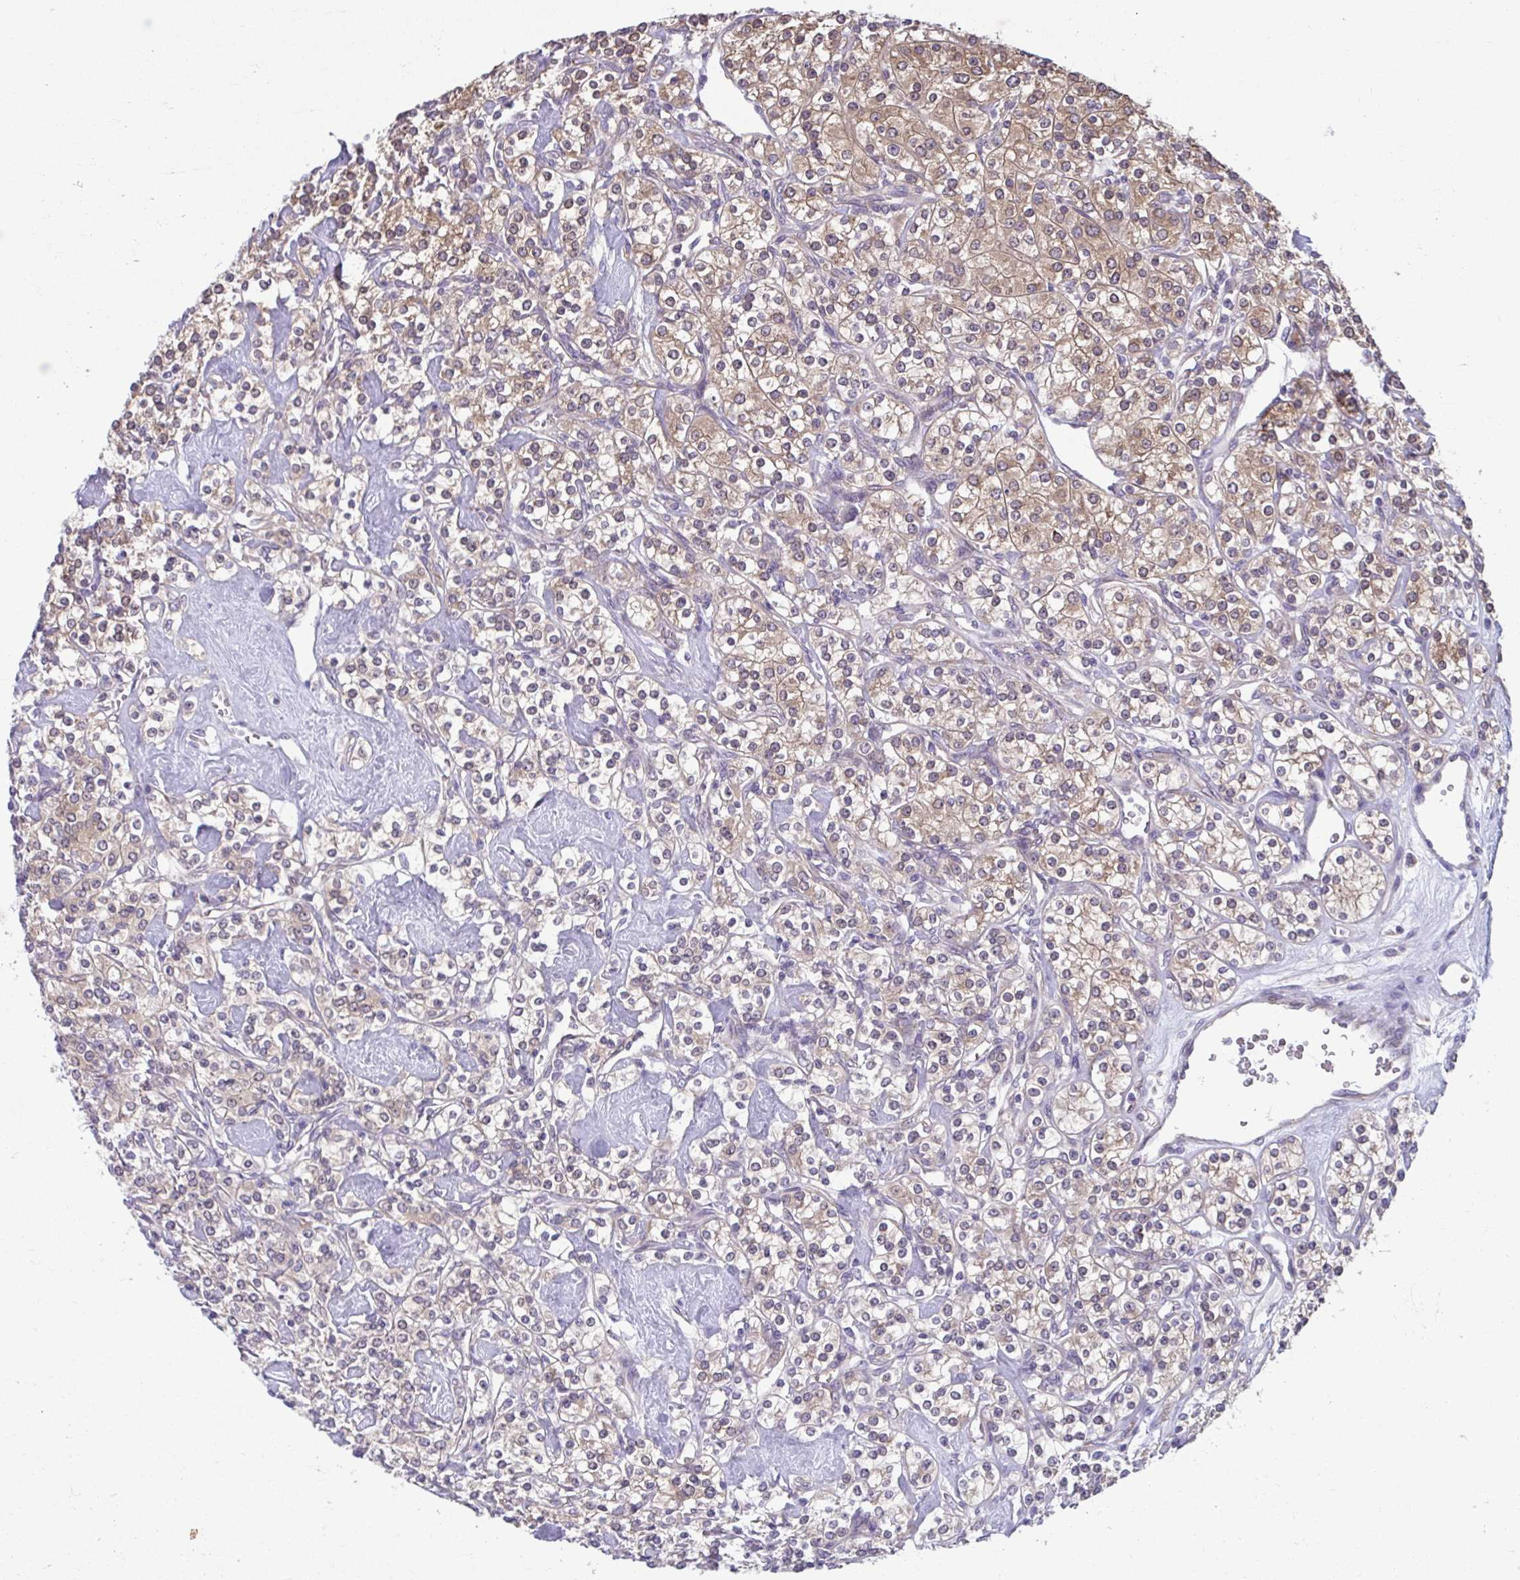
{"staining": {"intensity": "weak", "quantity": ">75%", "location": "cytoplasmic/membranous"}, "tissue": "renal cancer", "cell_type": "Tumor cells", "image_type": "cancer", "snomed": [{"axis": "morphology", "description": "Adenocarcinoma, NOS"}, {"axis": "topography", "description": "Kidney"}], "caption": "Renal cancer (adenocarcinoma) stained for a protein (brown) shows weak cytoplasmic/membranous positive expression in approximately >75% of tumor cells.", "gene": "TMEM108", "patient": {"sex": "male", "age": 77}}